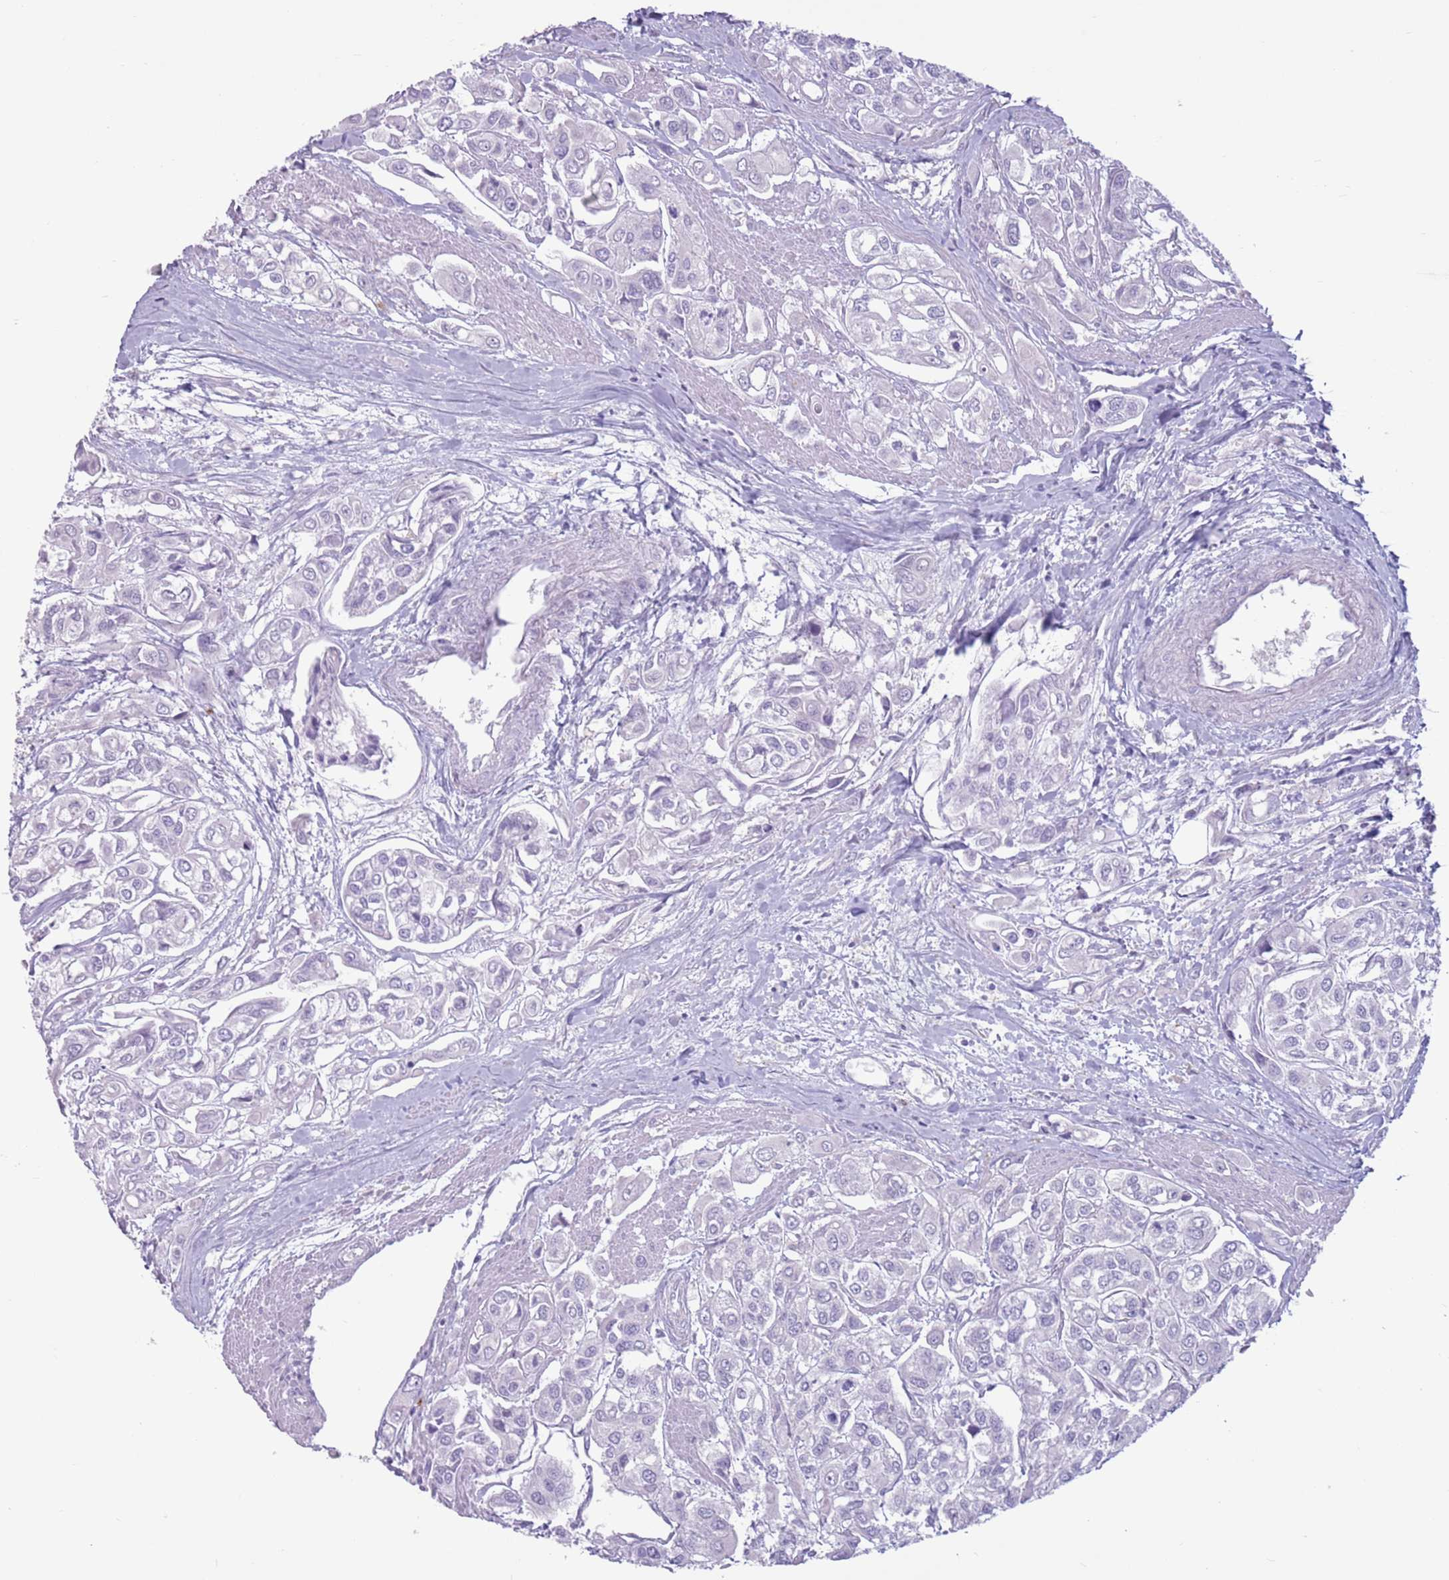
{"staining": {"intensity": "negative", "quantity": "none", "location": "none"}, "tissue": "urothelial cancer", "cell_type": "Tumor cells", "image_type": "cancer", "snomed": [{"axis": "morphology", "description": "Urothelial carcinoma, High grade"}, {"axis": "topography", "description": "Urinary bladder"}], "caption": "Immunohistochemistry photomicrograph of high-grade urothelial carcinoma stained for a protein (brown), which exhibits no positivity in tumor cells. (Immunohistochemistry (ihc), brightfield microscopy, high magnification).", "gene": "SNX6", "patient": {"sex": "male", "age": 67}}